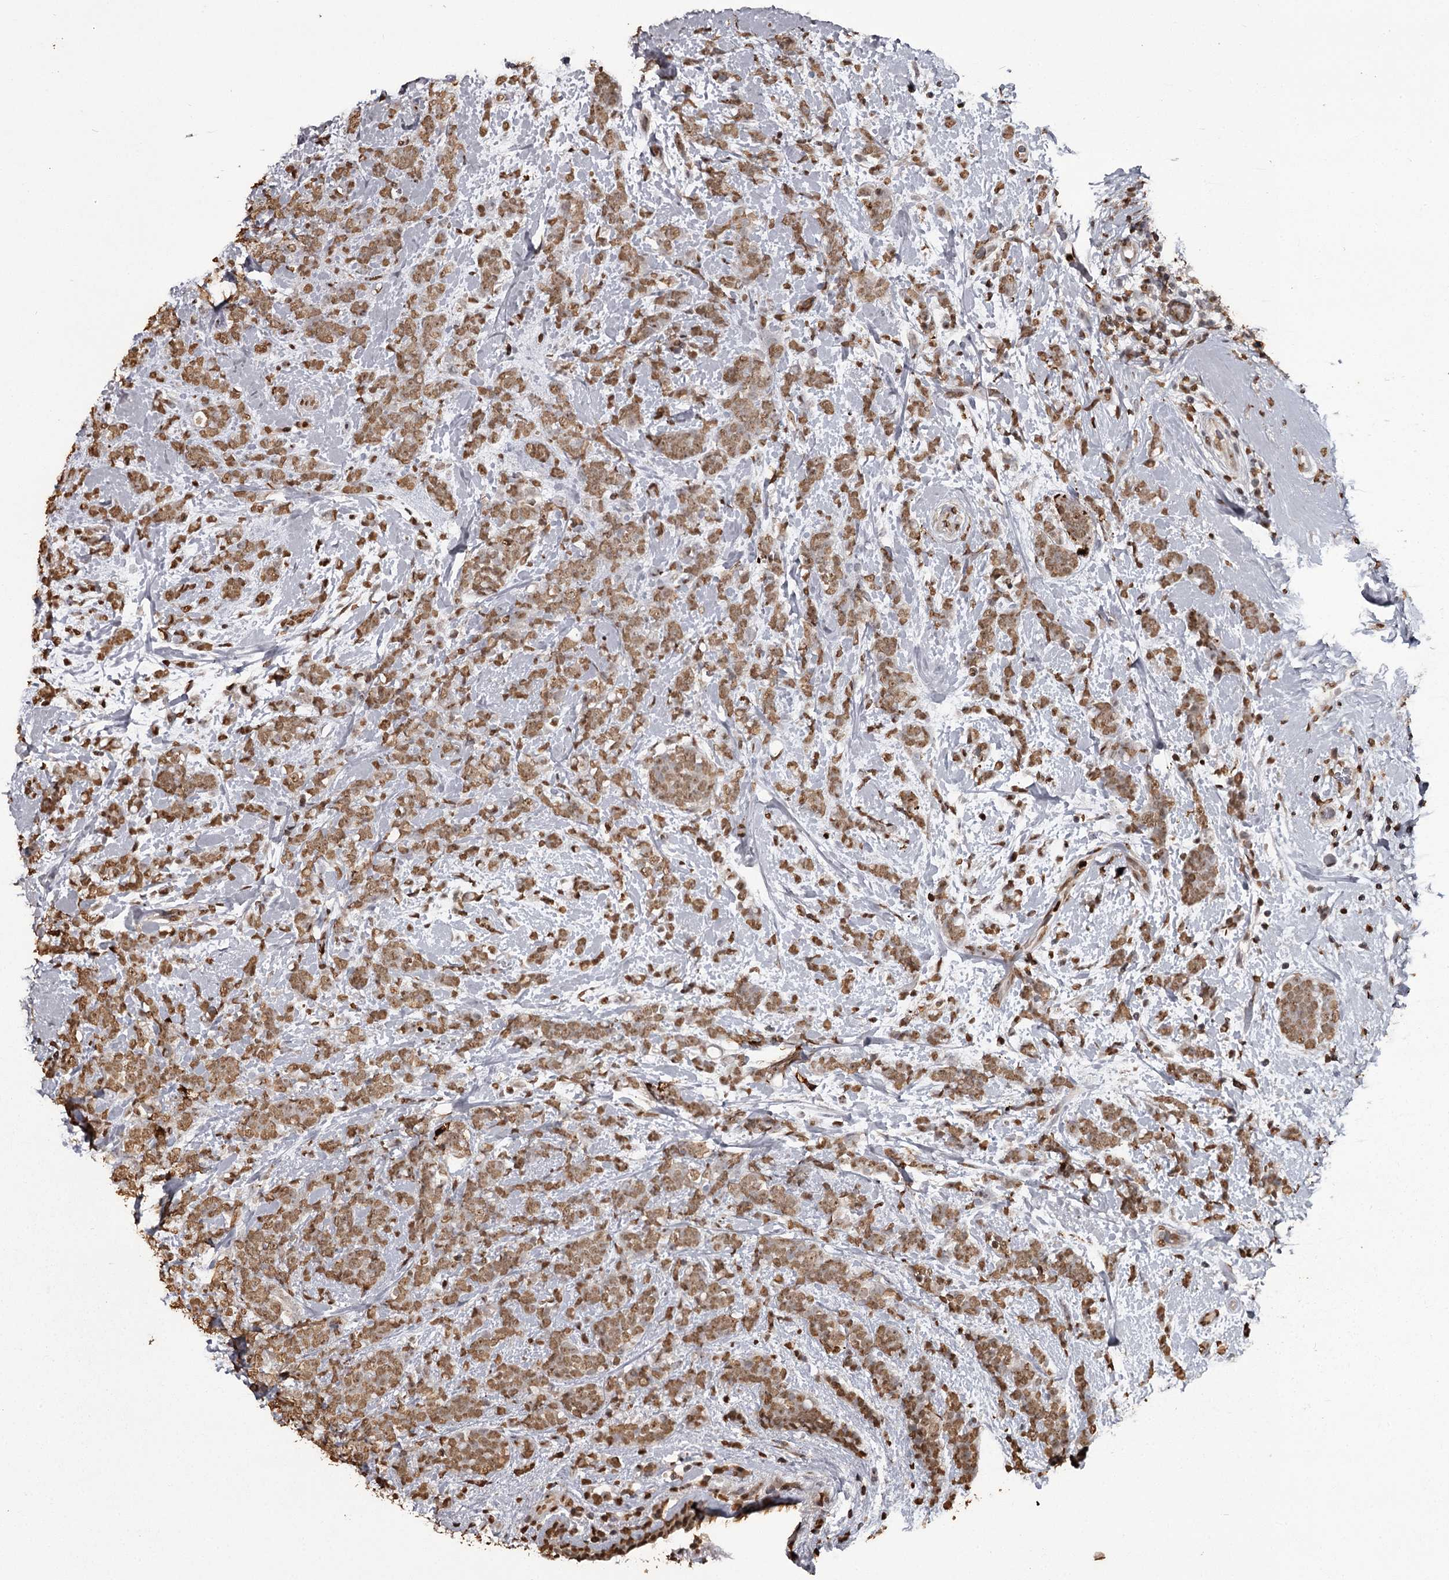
{"staining": {"intensity": "moderate", "quantity": ">75%", "location": "nuclear"}, "tissue": "breast cancer", "cell_type": "Tumor cells", "image_type": "cancer", "snomed": [{"axis": "morphology", "description": "Lobular carcinoma"}, {"axis": "topography", "description": "Breast"}], "caption": "Breast lobular carcinoma tissue shows moderate nuclear staining in about >75% of tumor cells Using DAB (3,3'-diaminobenzidine) (brown) and hematoxylin (blue) stains, captured at high magnification using brightfield microscopy.", "gene": "THYN1", "patient": {"sex": "female", "age": 58}}